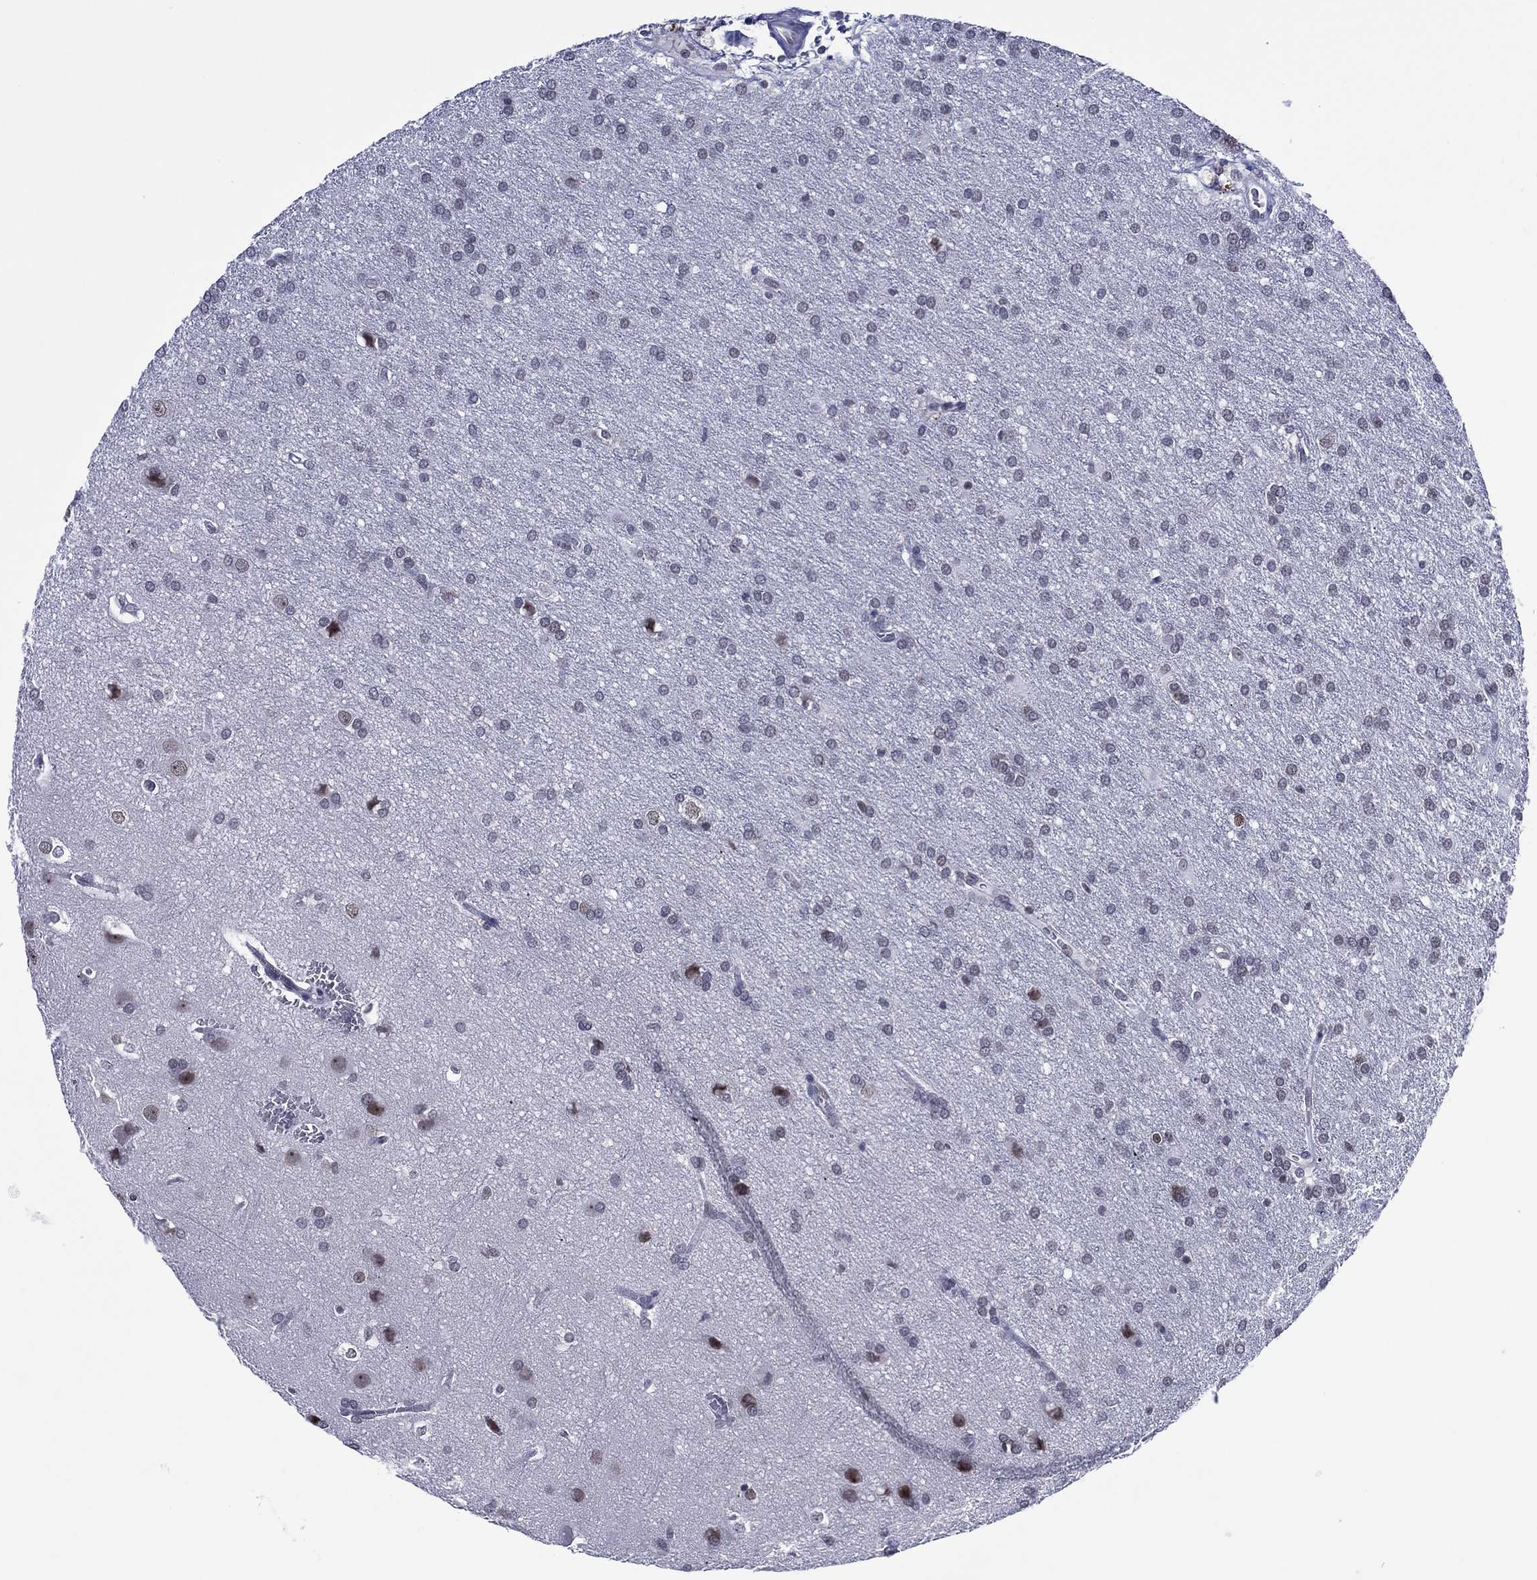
{"staining": {"intensity": "negative", "quantity": "none", "location": "none"}, "tissue": "glioma", "cell_type": "Tumor cells", "image_type": "cancer", "snomed": [{"axis": "morphology", "description": "Glioma, malignant, Low grade"}, {"axis": "topography", "description": "Brain"}], "caption": "Immunohistochemistry micrograph of human low-grade glioma (malignant) stained for a protein (brown), which demonstrates no positivity in tumor cells. (DAB IHC visualized using brightfield microscopy, high magnification).", "gene": "GATA6", "patient": {"sex": "female", "age": 32}}